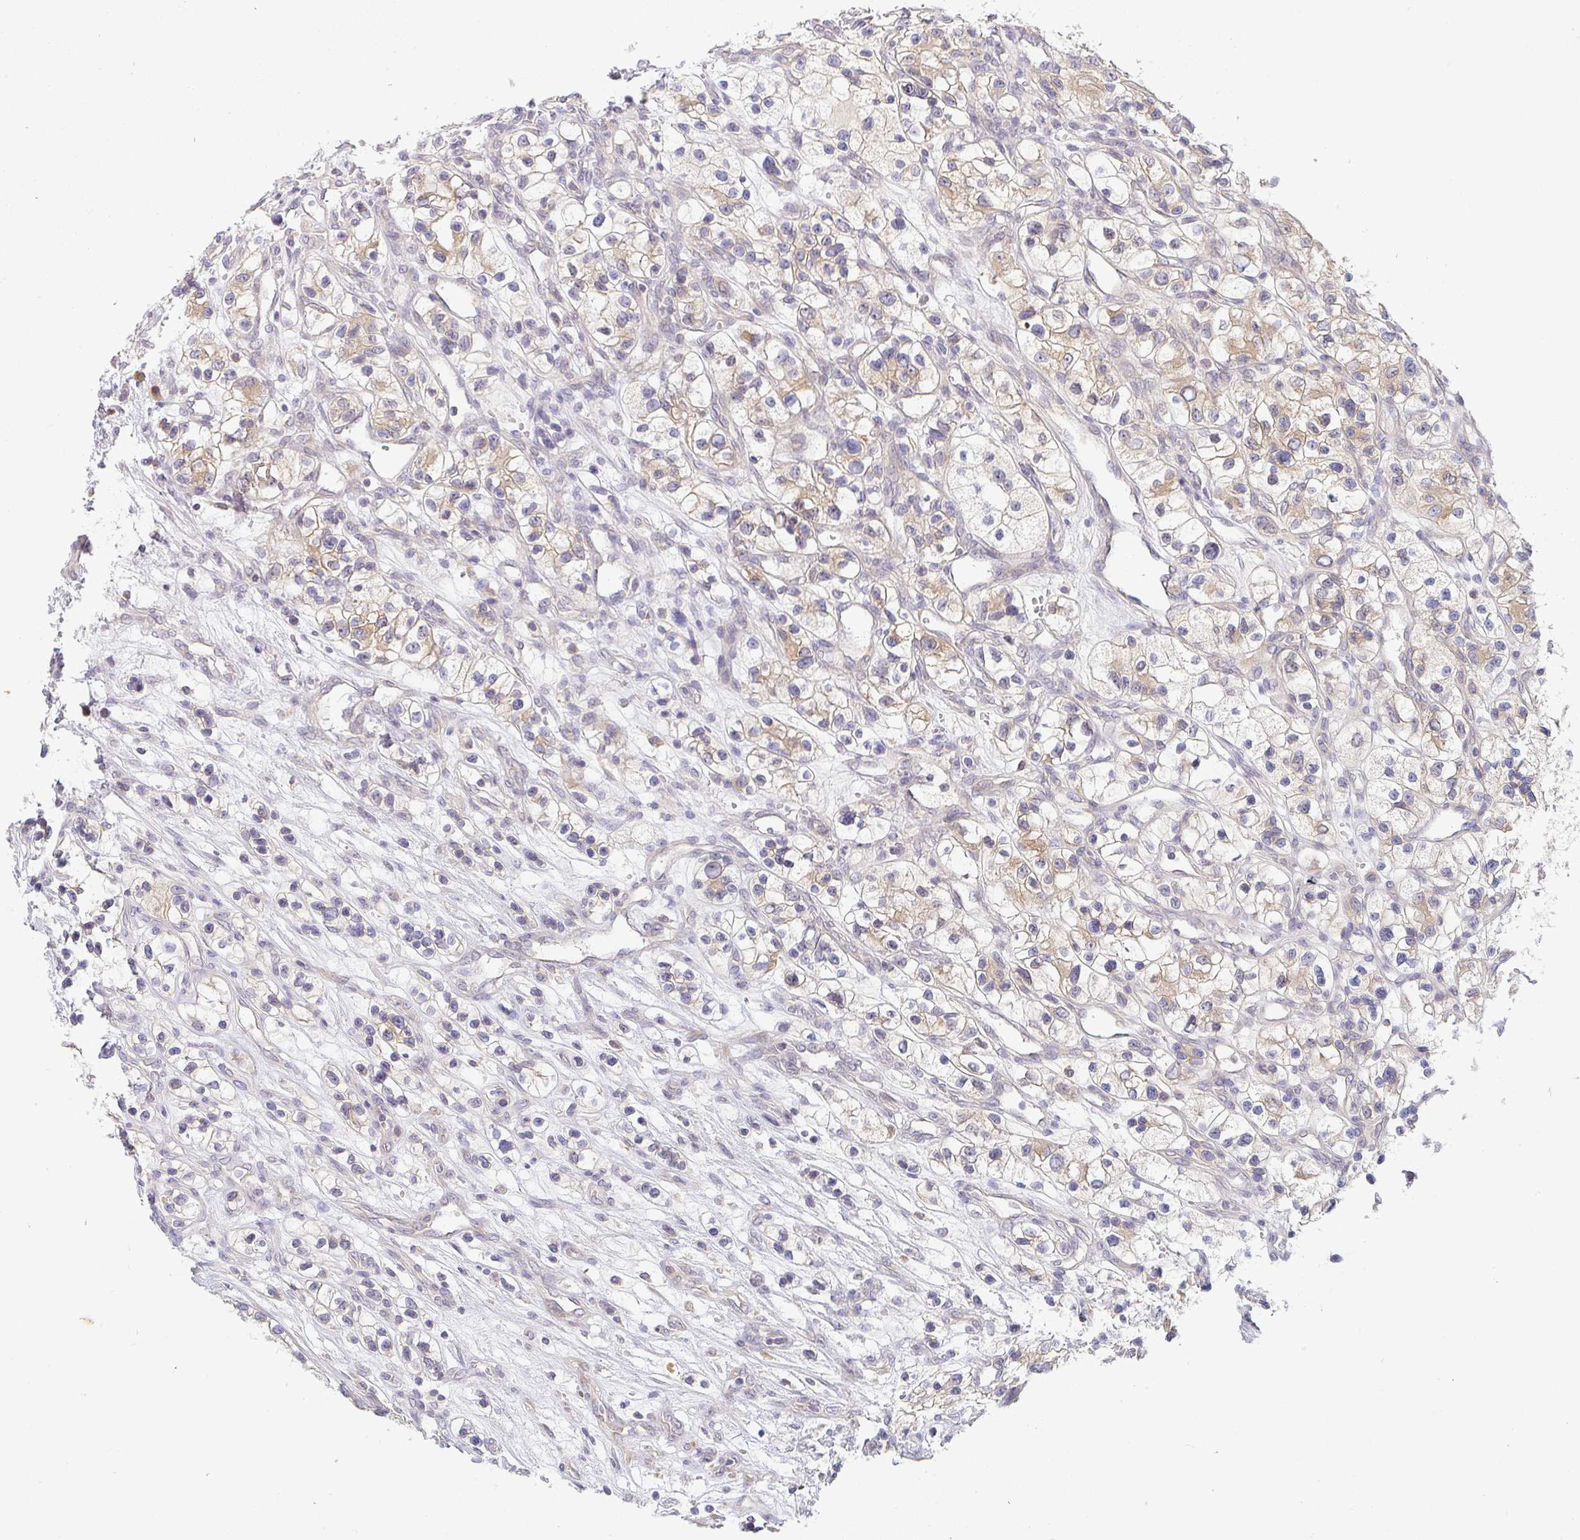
{"staining": {"intensity": "weak", "quantity": ">75%", "location": "cytoplasmic/membranous"}, "tissue": "renal cancer", "cell_type": "Tumor cells", "image_type": "cancer", "snomed": [{"axis": "morphology", "description": "Adenocarcinoma, NOS"}, {"axis": "topography", "description": "Kidney"}], "caption": "Human adenocarcinoma (renal) stained with a brown dye reveals weak cytoplasmic/membranous positive expression in approximately >75% of tumor cells.", "gene": "DERL2", "patient": {"sex": "female", "age": 57}}